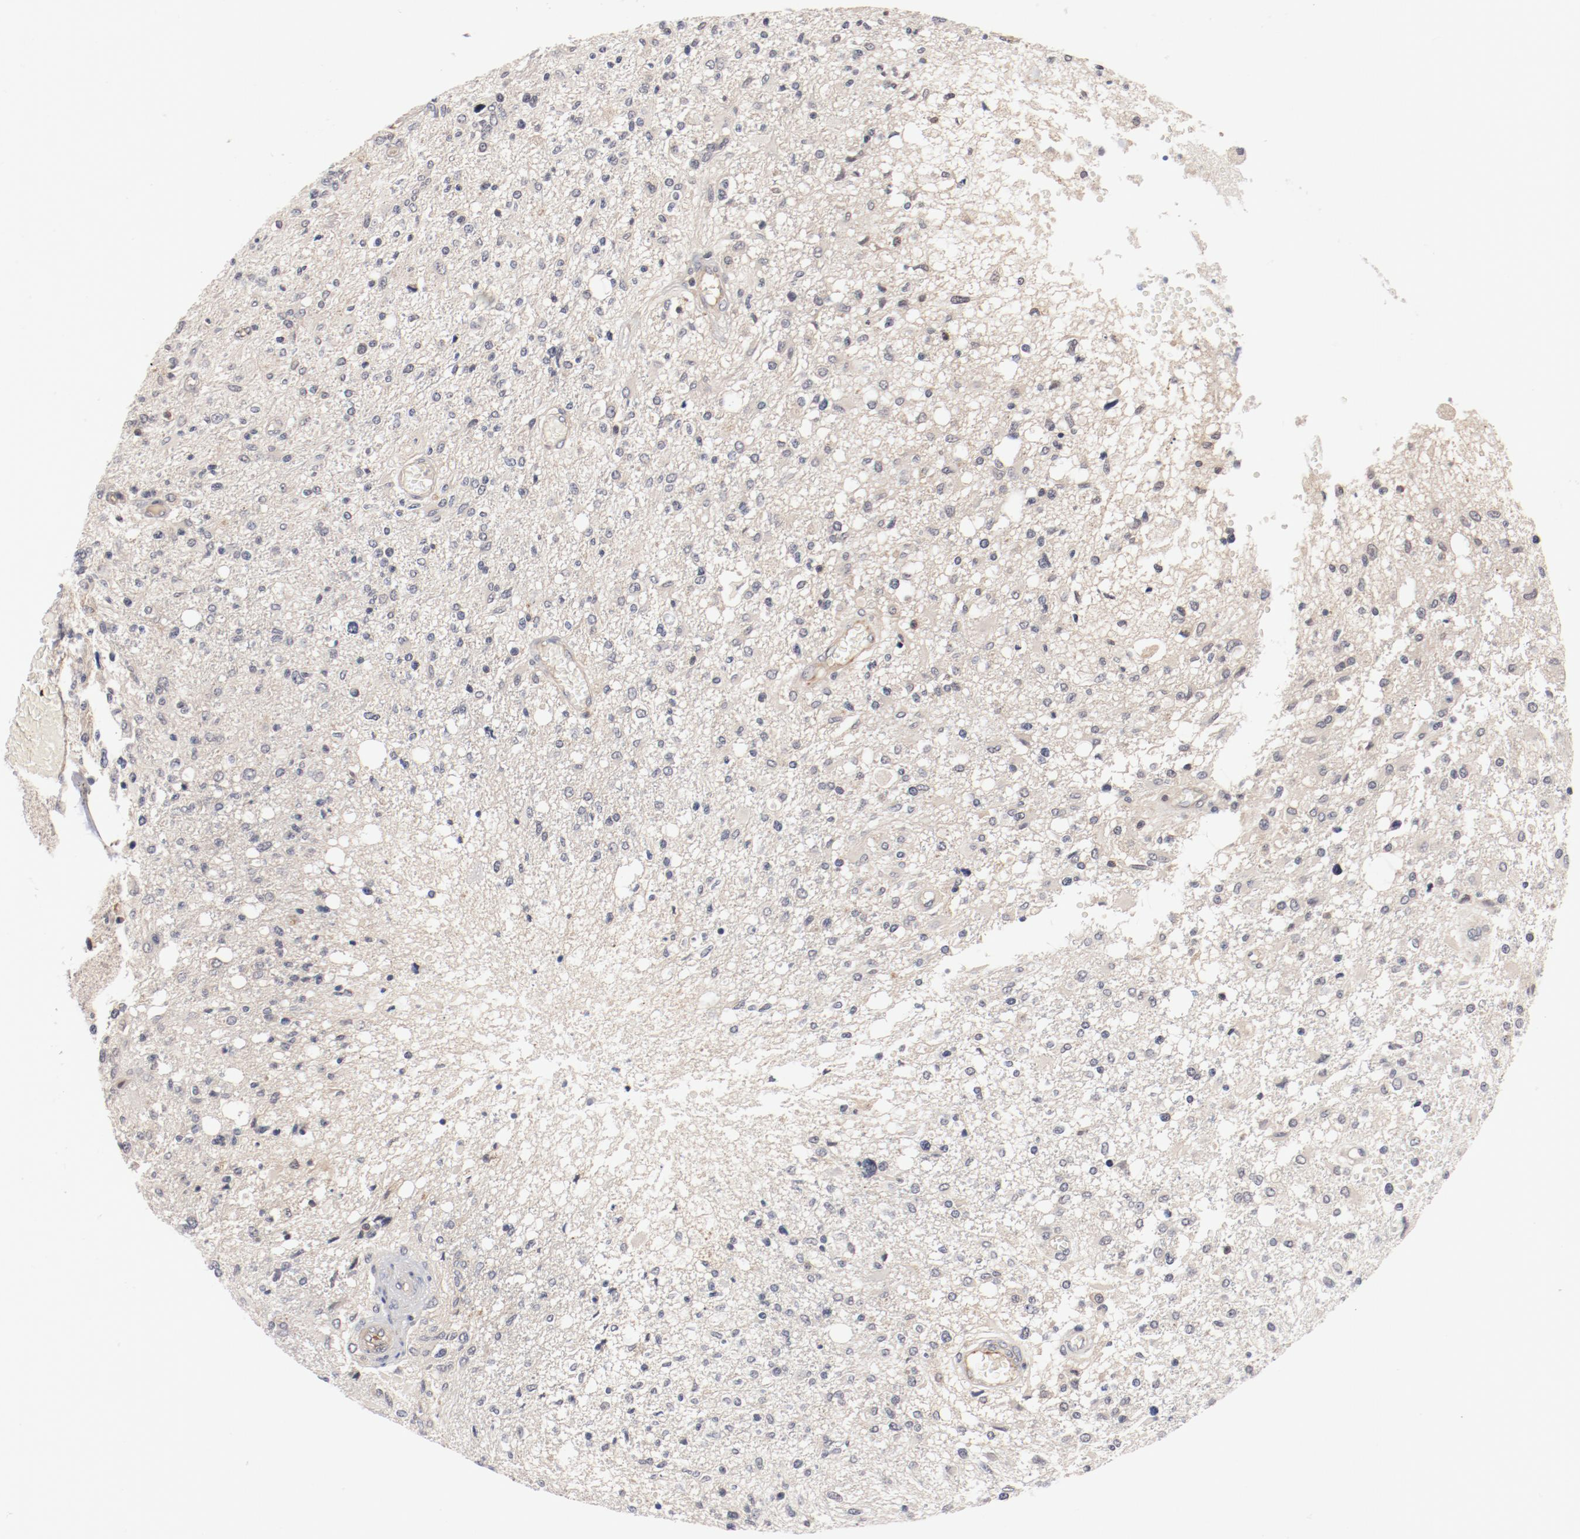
{"staining": {"intensity": "negative", "quantity": "none", "location": "none"}, "tissue": "glioma", "cell_type": "Tumor cells", "image_type": "cancer", "snomed": [{"axis": "morphology", "description": "Glioma, malignant, High grade"}, {"axis": "topography", "description": "Cerebral cortex"}], "caption": "Immunohistochemical staining of human glioma exhibits no significant expression in tumor cells. (IHC, brightfield microscopy, high magnification).", "gene": "ZNF267", "patient": {"sex": "male", "age": 76}}